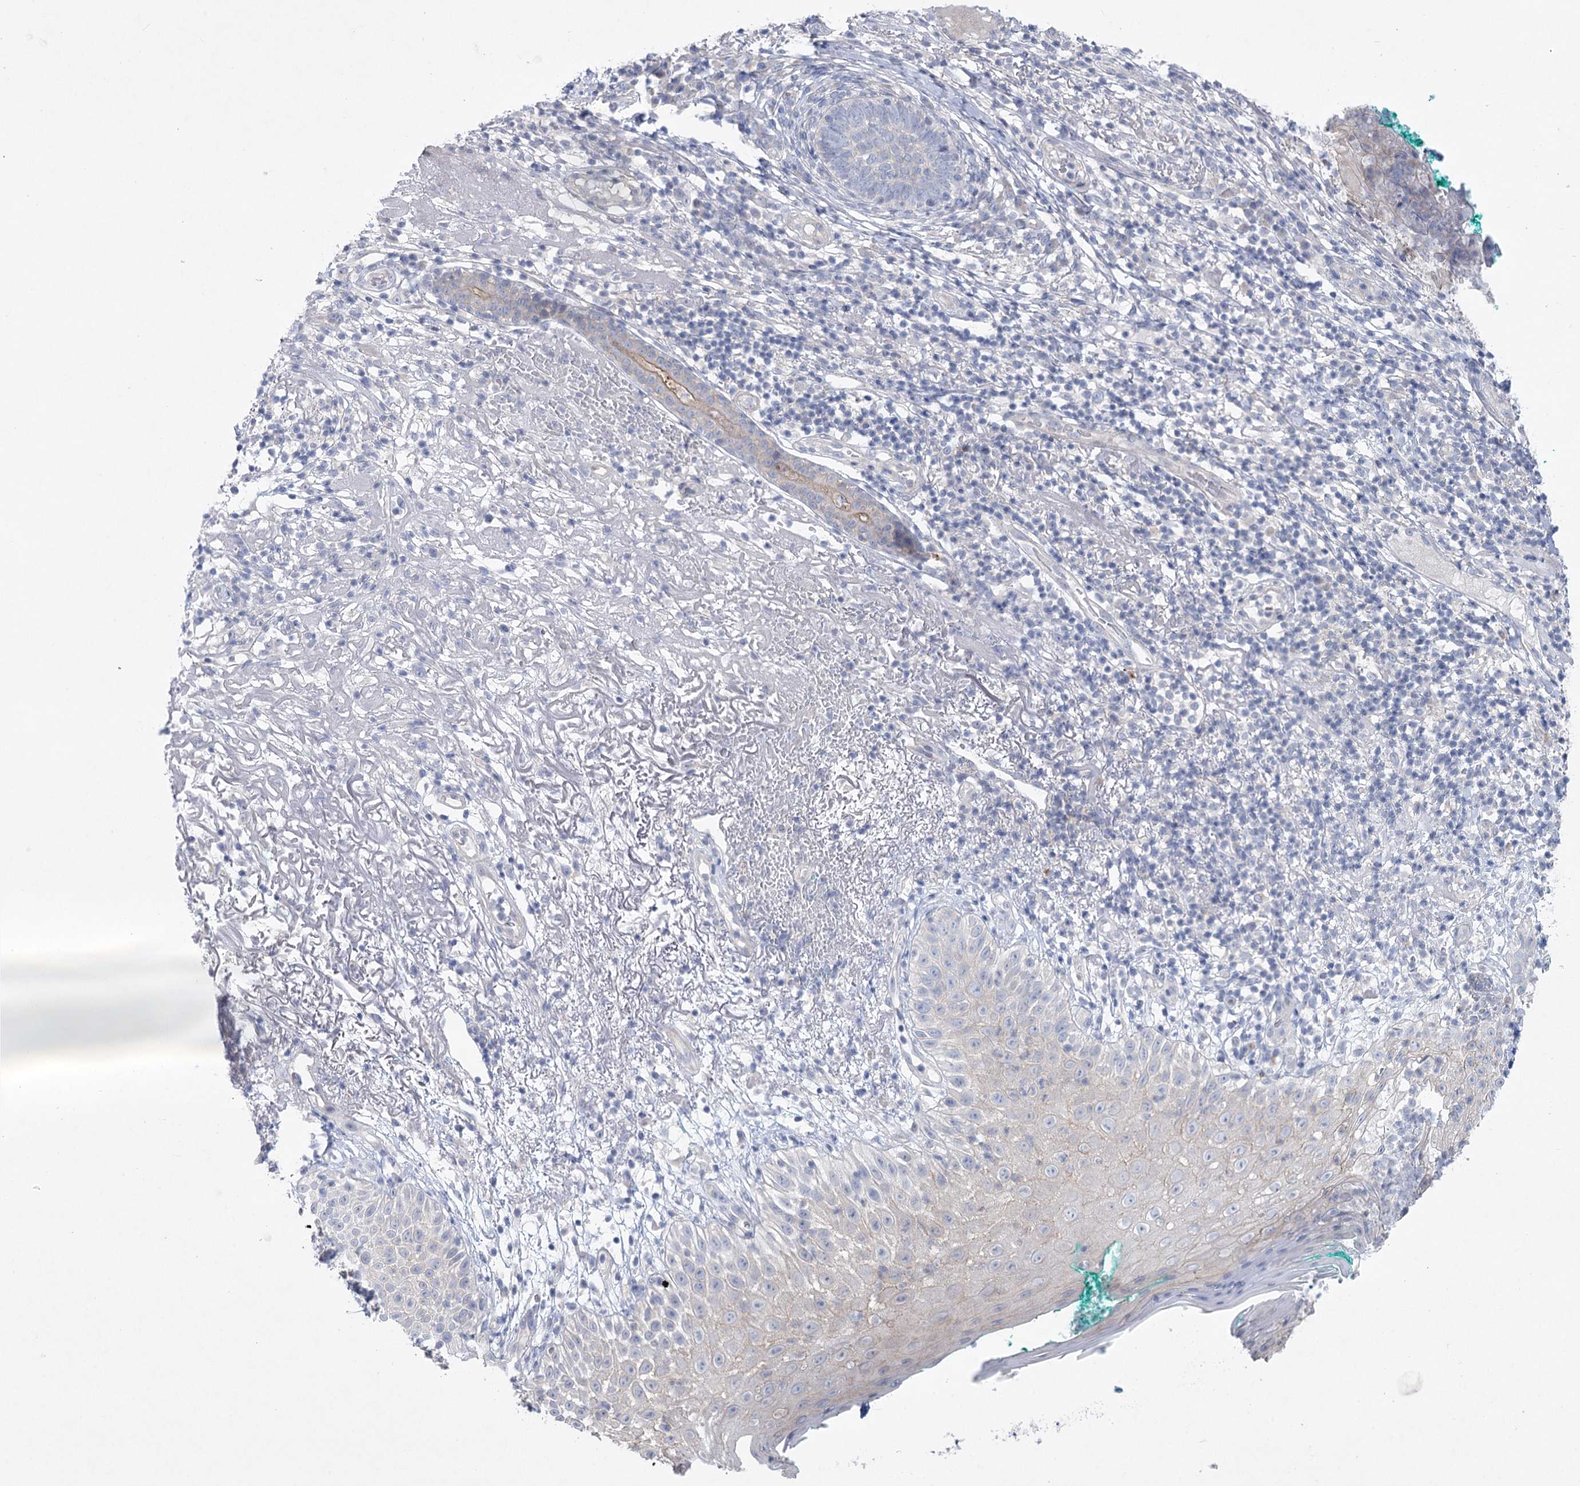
{"staining": {"intensity": "negative", "quantity": "none", "location": "none"}, "tissue": "melanoma", "cell_type": "Tumor cells", "image_type": "cancer", "snomed": [{"axis": "morphology", "description": "Necrosis, NOS"}, {"axis": "morphology", "description": "Malignant melanoma, NOS"}, {"axis": "topography", "description": "Skin"}], "caption": "Immunohistochemical staining of human malignant melanoma reveals no significant positivity in tumor cells.", "gene": "SCN11A", "patient": {"sex": "female", "age": 87}}